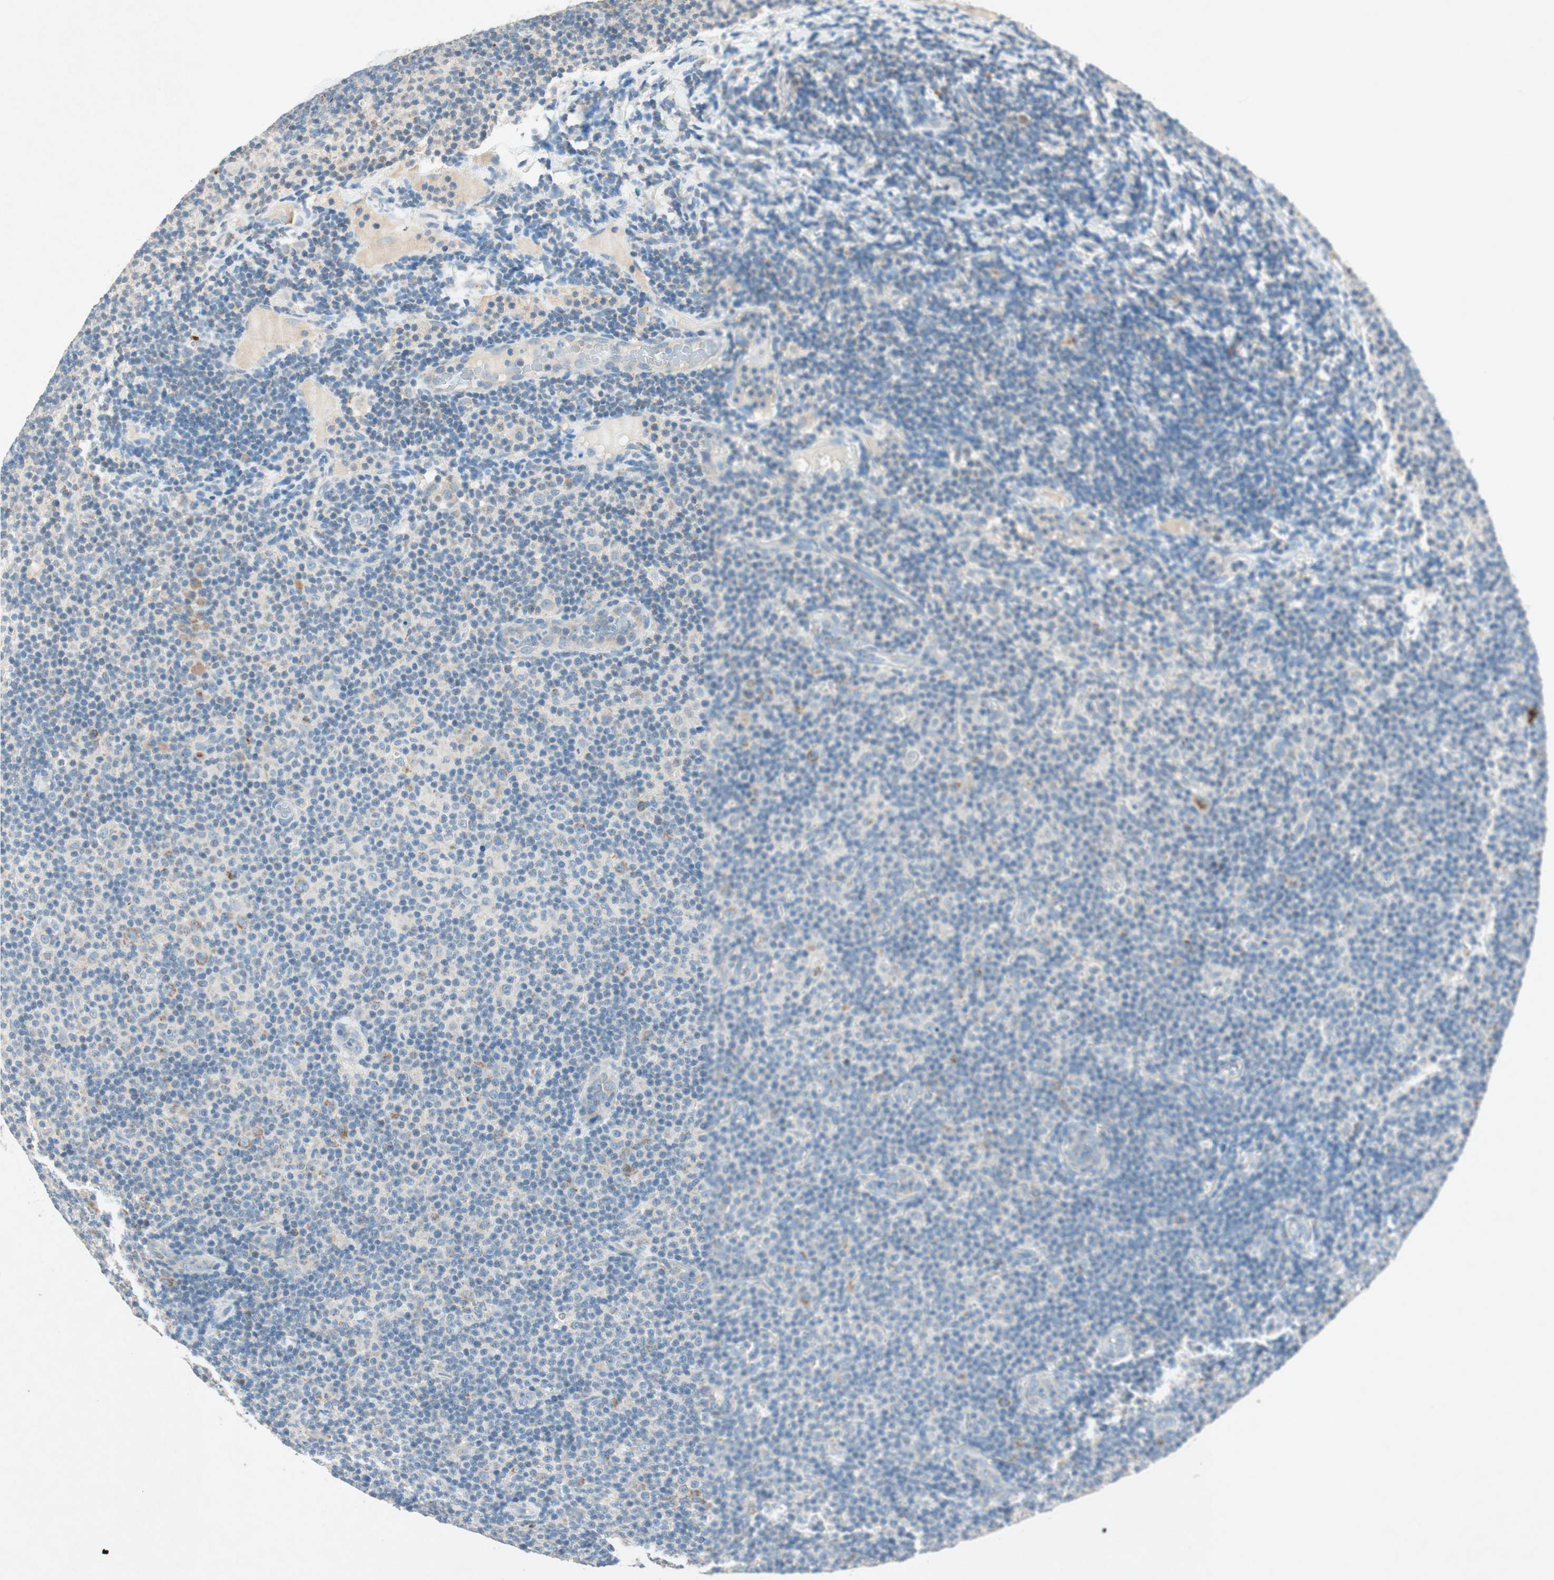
{"staining": {"intensity": "weak", "quantity": "<25%", "location": "cytoplasmic/membranous"}, "tissue": "lymphoma", "cell_type": "Tumor cells", "image_type": "cancer", "snomed": [{"axis": "morphology", "description": "Malignant lymphoma, non-Hodgkin's type, Low grade"}, {"axis": "topography", "description": "Lymph node"}], "caption": "A micrograph of human low-grade malignant lymphoma, non-Hodgkin's type is negative for staining in tumor cells. (Stains: DAB (3,3'-diaminobenzidine) IHC with hematoxylin counter stain, Microscopy: brightfield microscopy at high magnification).", "gene": "NKAIN1", "patient": {"sex": "male", "age": 83}}